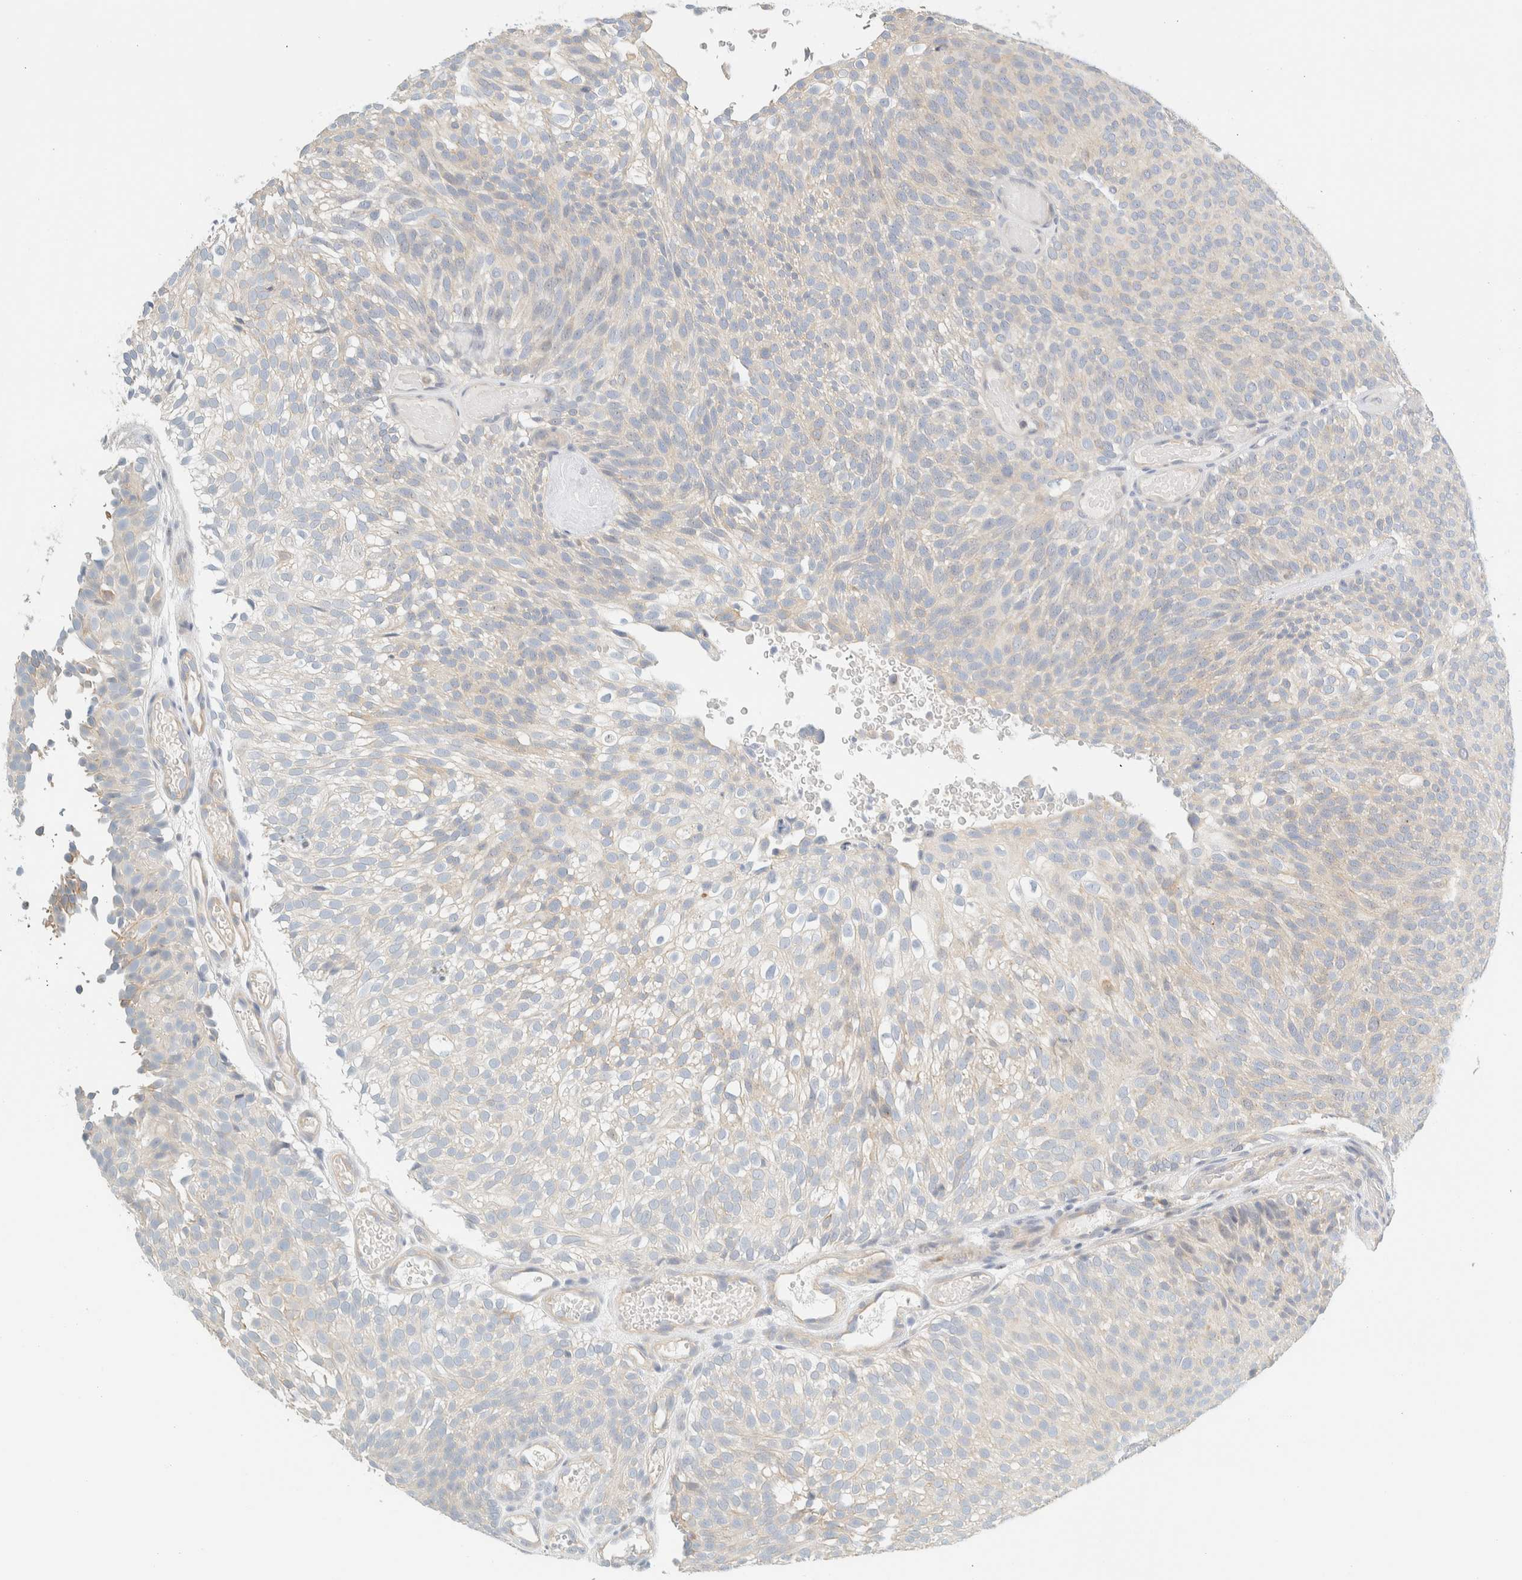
{"staining": {"intensity": "negative", "quantity": "none", "location": "none"}, "tissue": "urothelial cancer", "cell_type": "Tumor cells", "image_type": "cancer", "snomed": [{"axis": "morphology", "description": "Urothelial carcinoma, Low grade"}, {"axis": "topography", "description": "Urinary bladder"}], "caption": "Low-grade urothelial carcinoma stained for a protein using IHC reveals no positivity tumor cells.", "gene": "NDE1", "patient": {"sex": "male", "age": 78}}